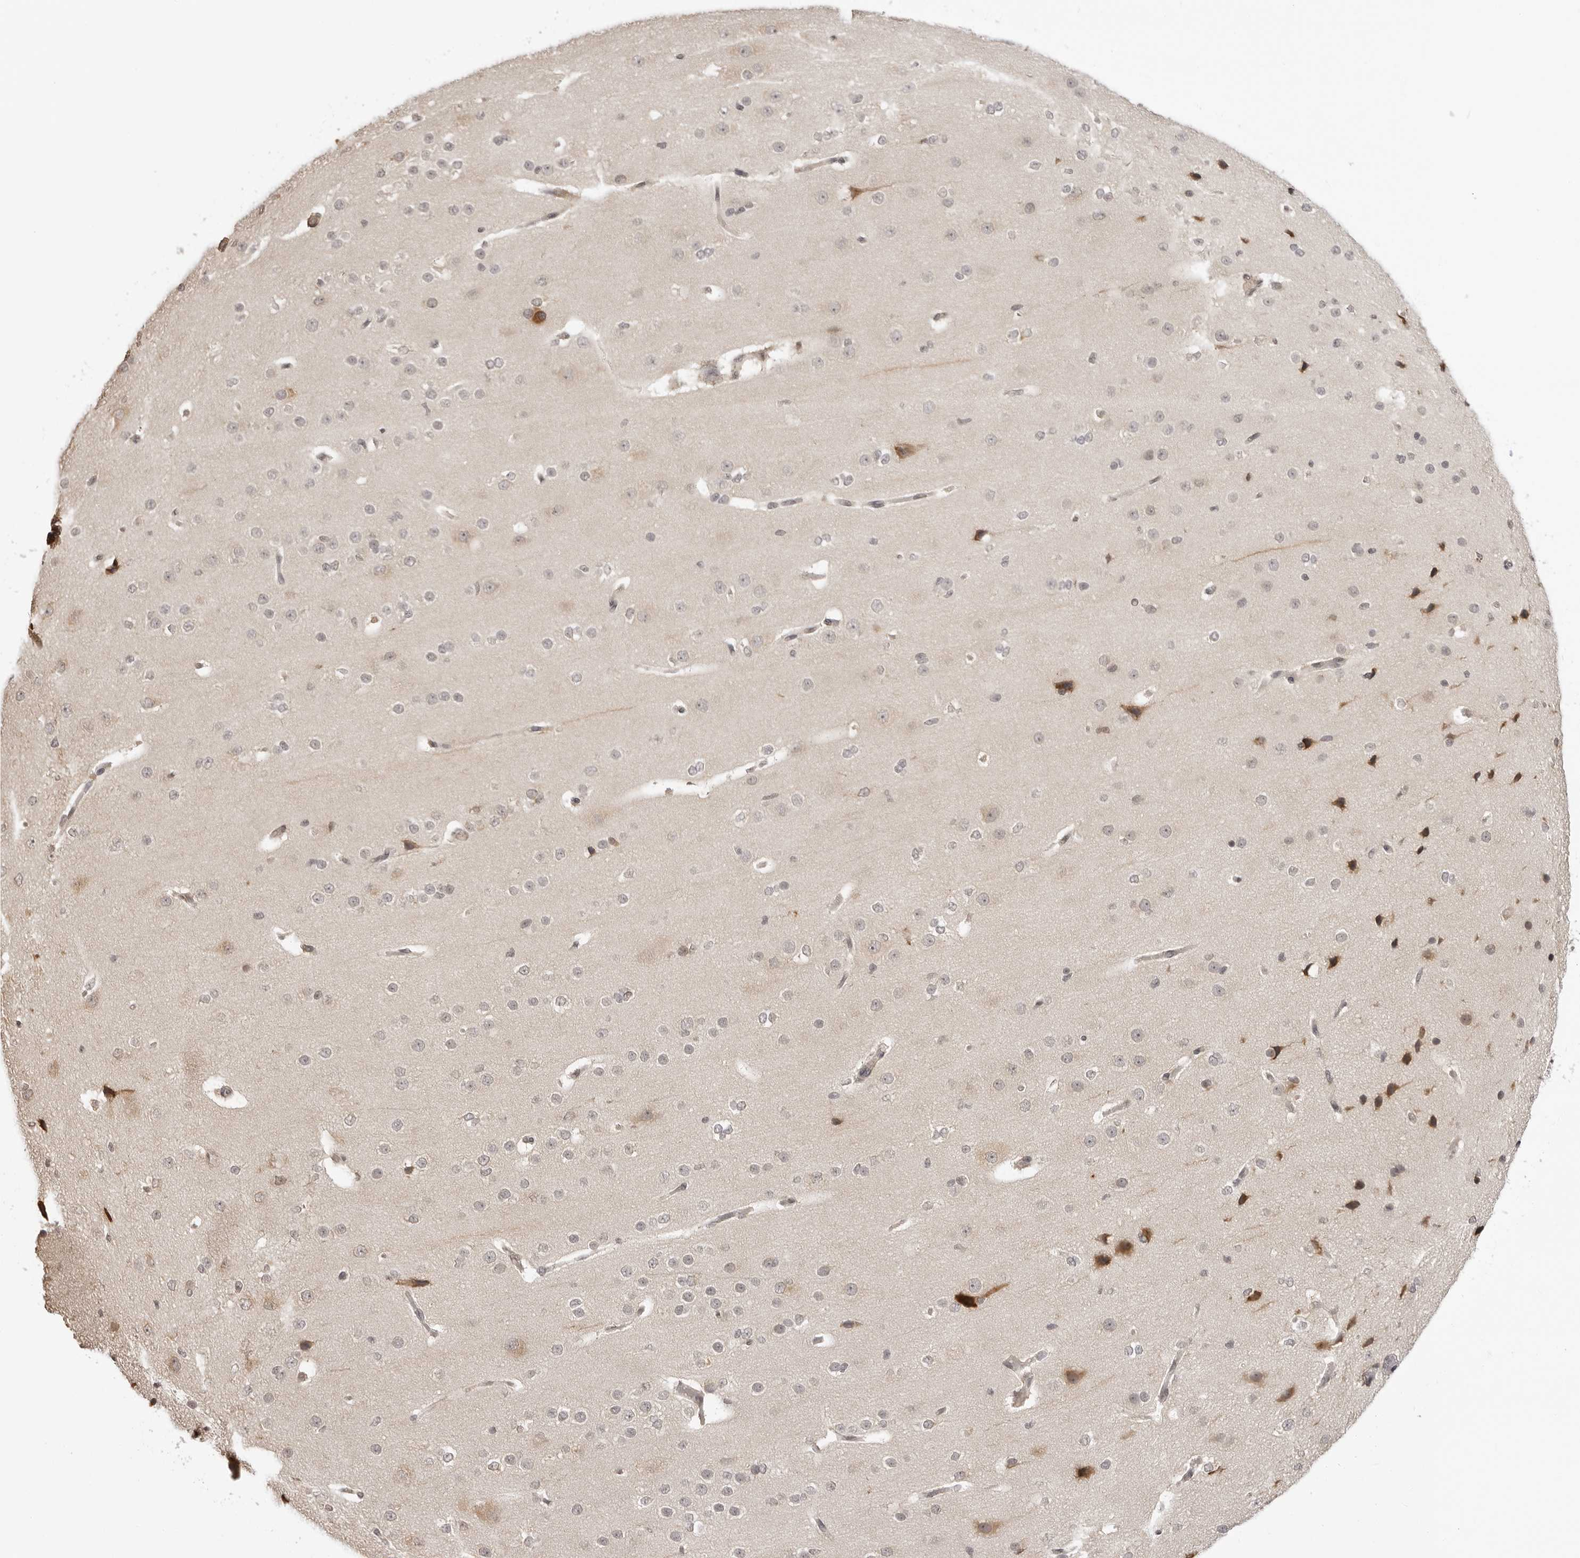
{"staining": {"intensity": "negative", "quantity": "none", "location": "none"}, "tissue": "cerebral cortex", "cell_type": "Endothelial cells", "image_type": "normal", "snomed": [{"axis": "morphology", "description": "Normal tissue, NOS"}, {"axis": "morphology", "description": "Developmental malformation"}, {"axis": "topography", "description": "Cerebral cortex"}], "caption": "Endothelial cells show no significant protein positivity in normal cerebral cortex. Nuclei are stained in blue.", "gene": "ZC3H11A", "patient": {"sex": "female", "age": 30}}